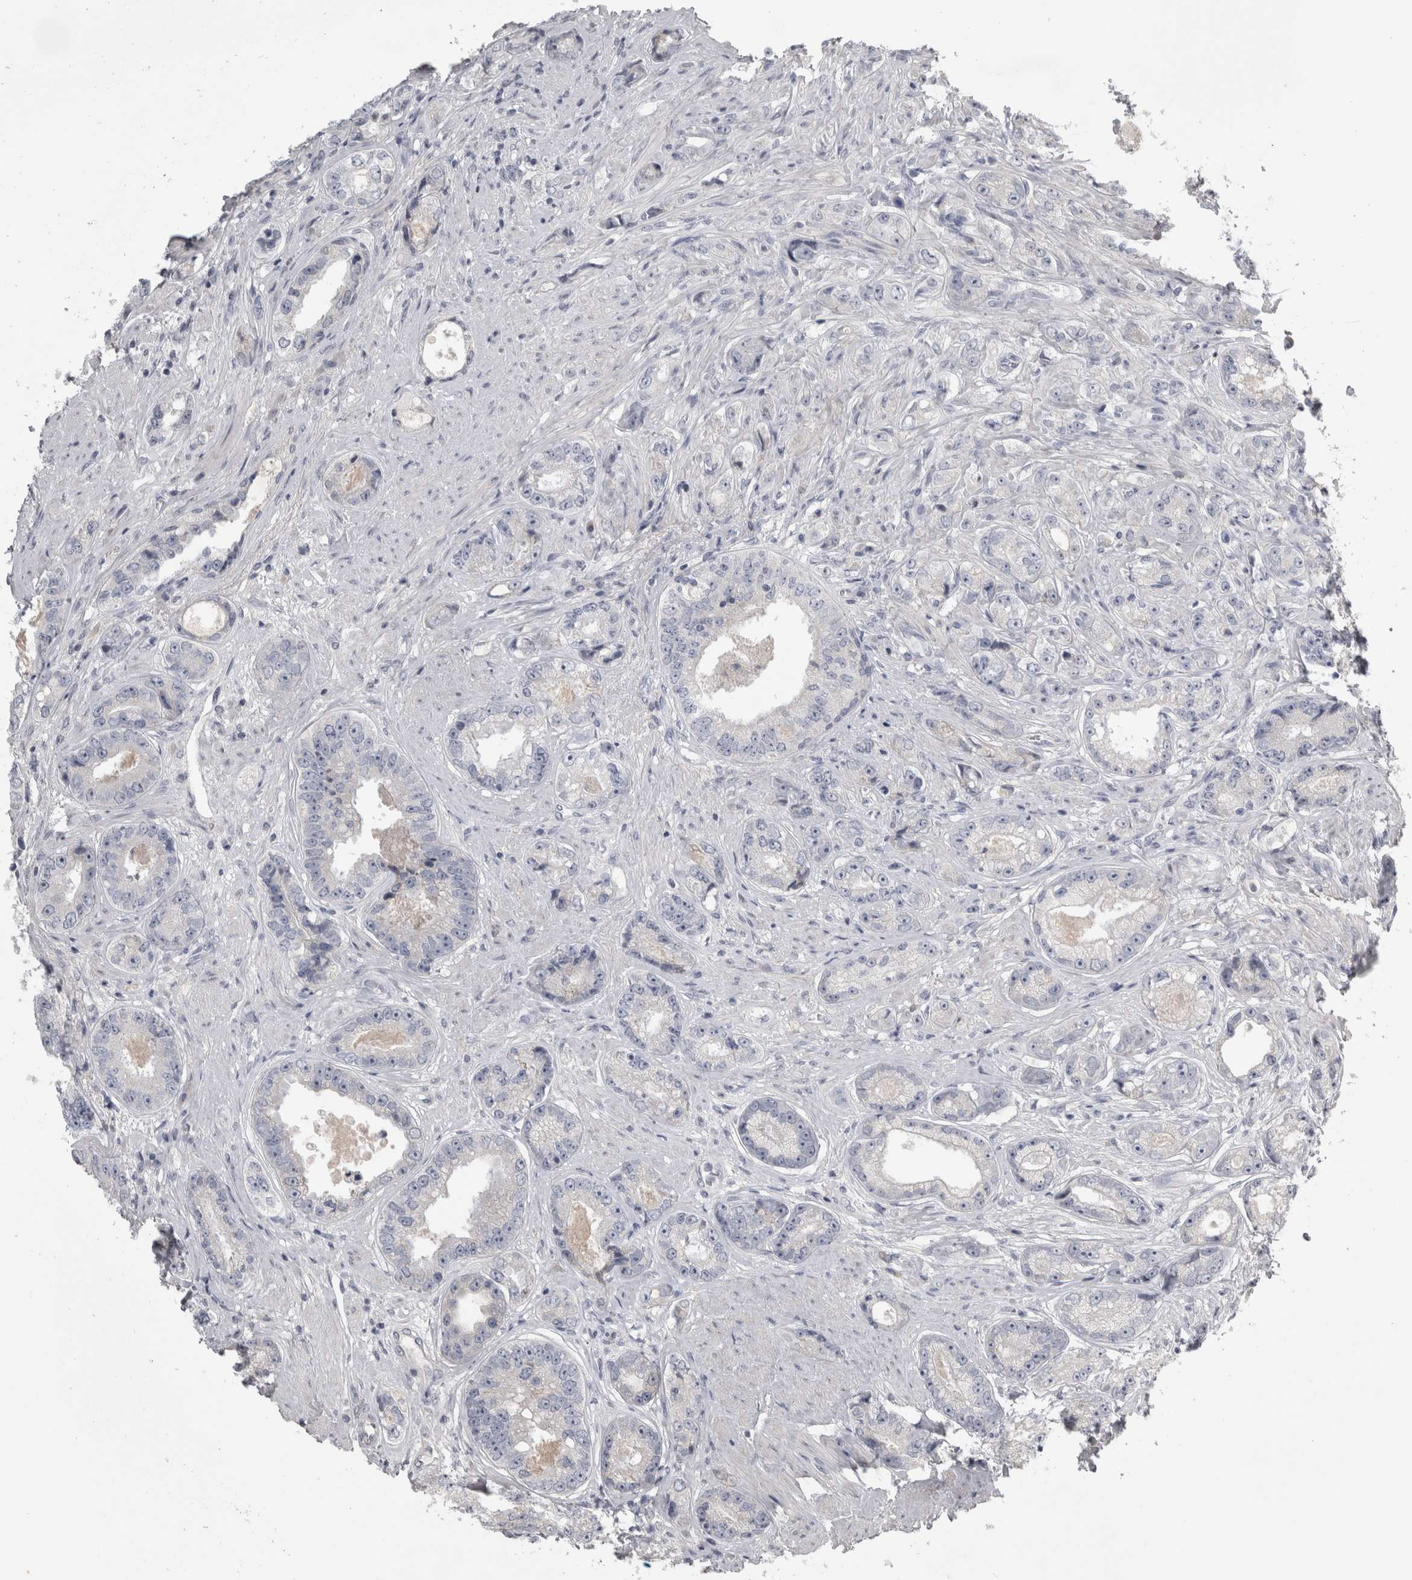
{"staining": {"intensity": "negative", "quantity": "none", "location": "none"}, "tissue": "prostate cancer", "cell_type": "Tumor cells", "image_type": "cancer", "snomed": [{"axis": "morphology", "description": "Adenocarcinoma, High grade"}, {"axis": "topography", "description": "Prostate"}], "caption": "Prostate cancer stained for a protein using IHC displays no positivity tumor cells.", "gene": "ENPP7", "patient": {"sex": "male", "age": 61}}